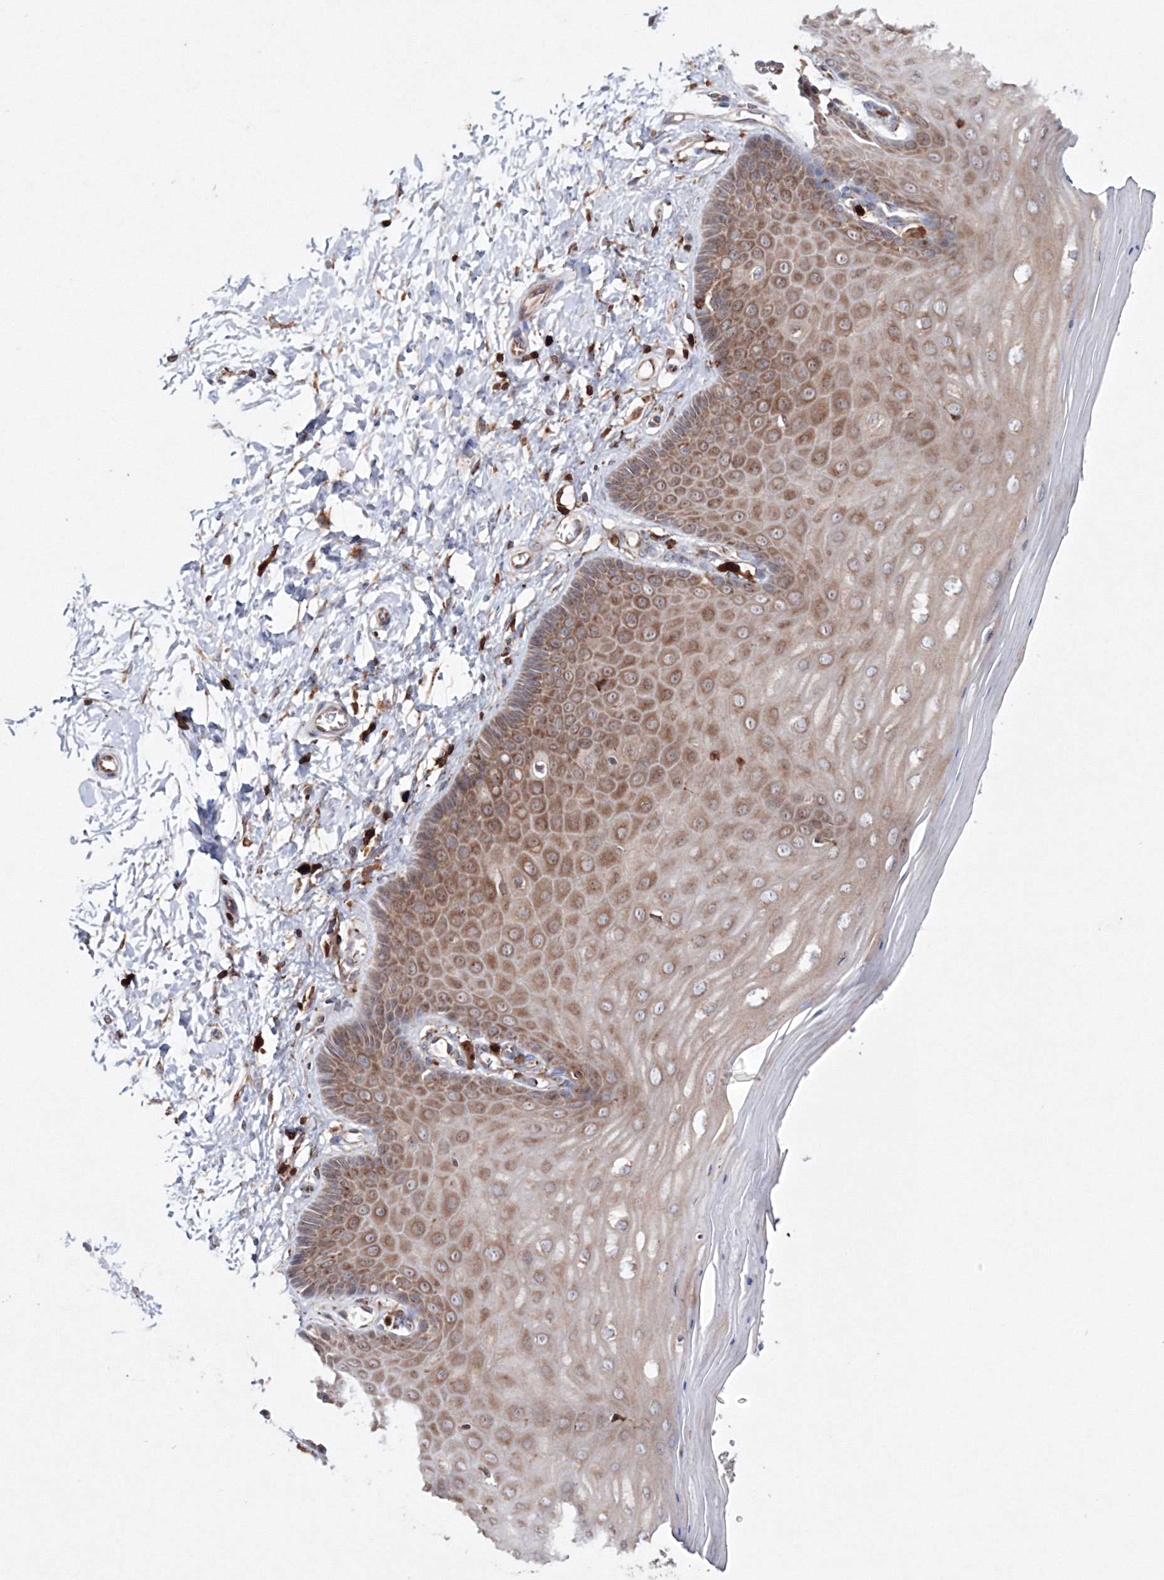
{"staining": {"intensity": "moderate", "quantity": ">75%", "location": "cytoplasmic/membranous"}, "tissue": "cervix", "cell_type": "Glandular cells", "image_type": "normal", "snomed": [{"axis": "morphology", "description": "Normal tissue, NOS"}, {"axis": "topography", "description": "Cervix"}], "caption": "This image shows immunohistochemistry (IHC) staining of normal human cervix, with medium moderate cytoplasmic/membranous expression in about >75% of glandular cells.", "gene": "ARCN1", "patient": {"sex": "female", "age": 55}}